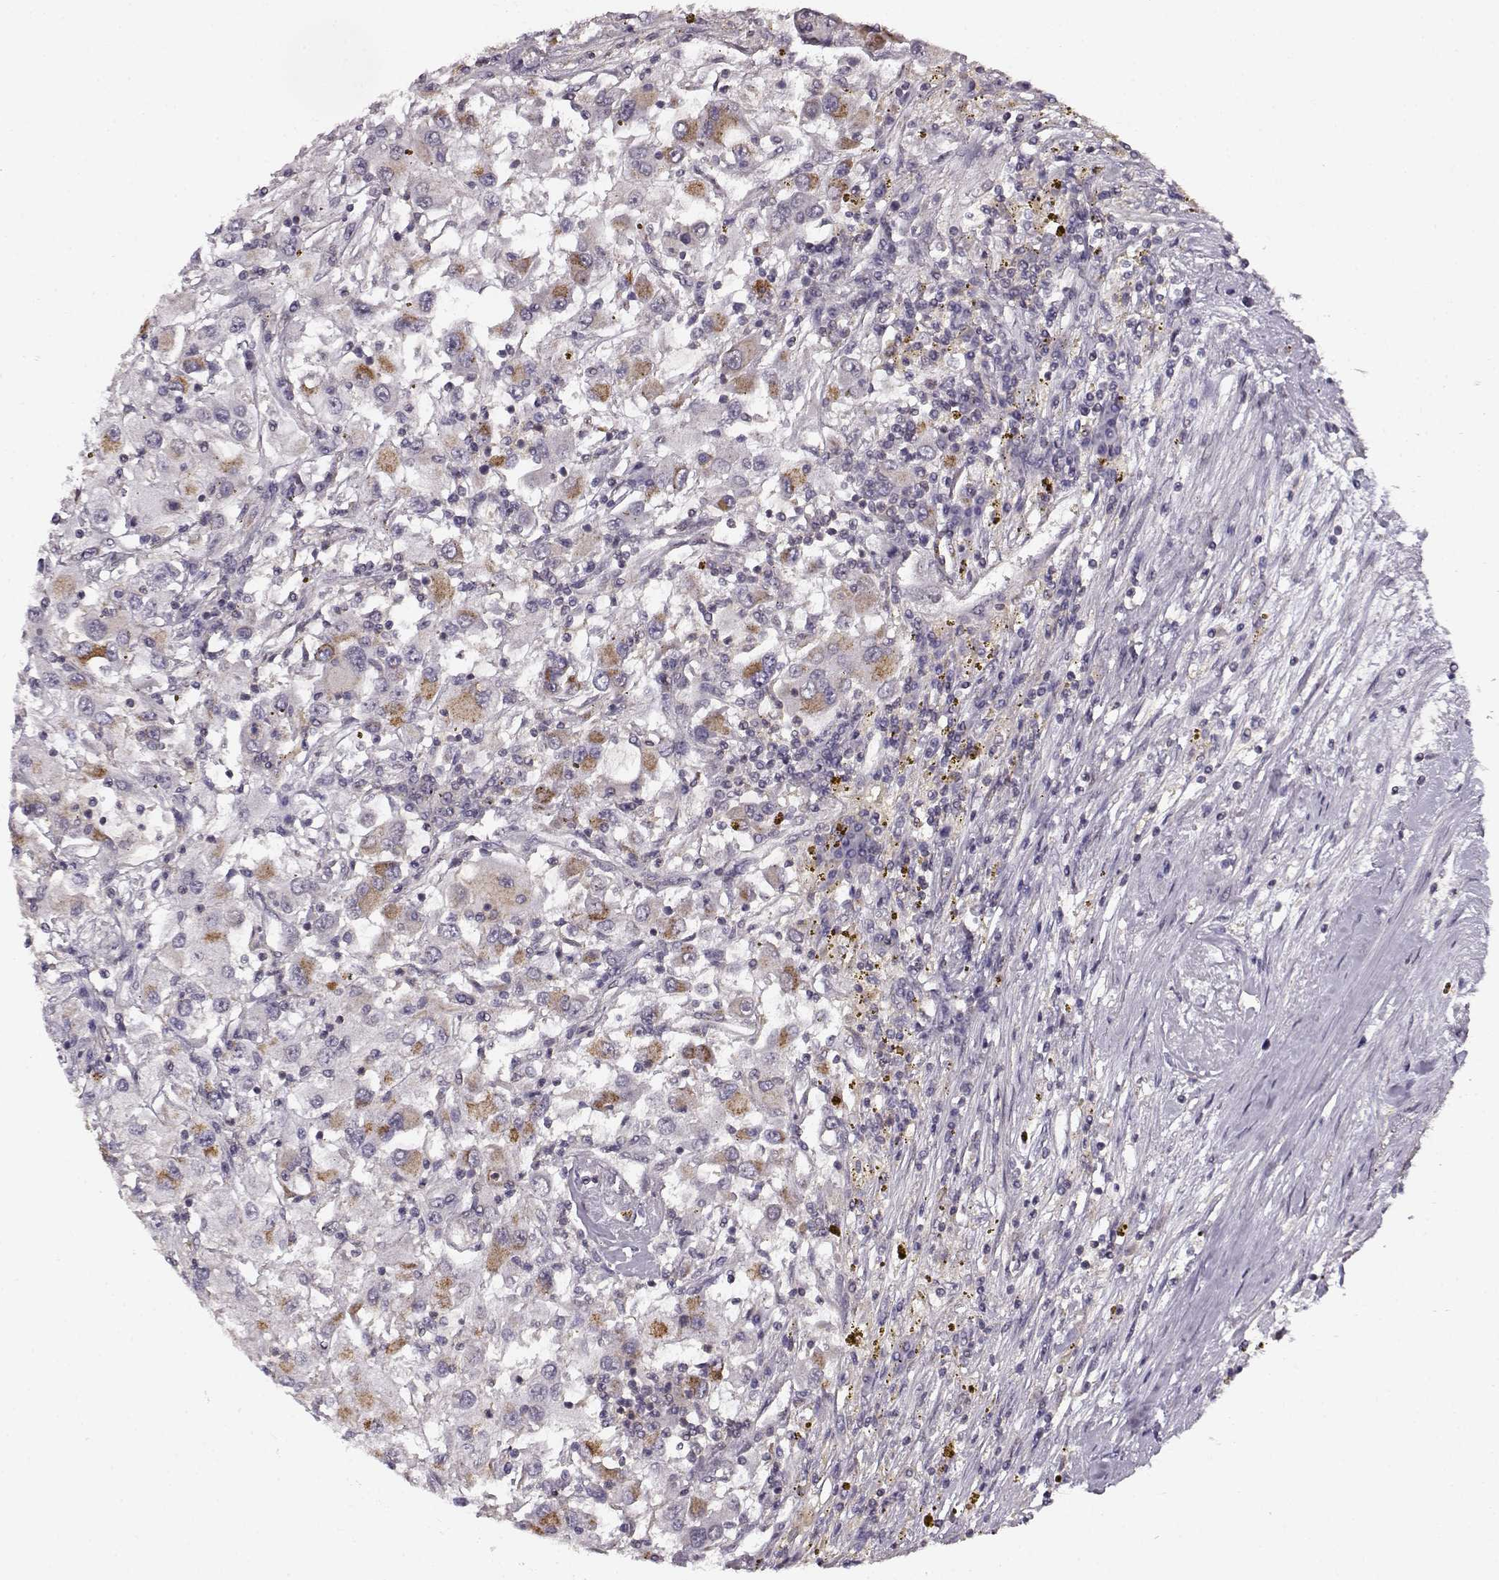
{"staining": {"intensity": "moderate", "quantity": "<25%", "location": "cytoplasmic/membranous"}, "tissue": "renal cancer", "cell_type": "Tumor cells", "image_type": "cancer", "snomed": [{"axis": "morphology", "description": "Adenocarcinoma, NOS"}, {"axis": "topography", "description": "Kidney"}], "caption": "Moderate cytoplasmic/membranous protein expression is identified in about <25% of tumor cells in renal cancer.", "gene": "MFSD1", "patient": {"sex": "female", "age": 67}}